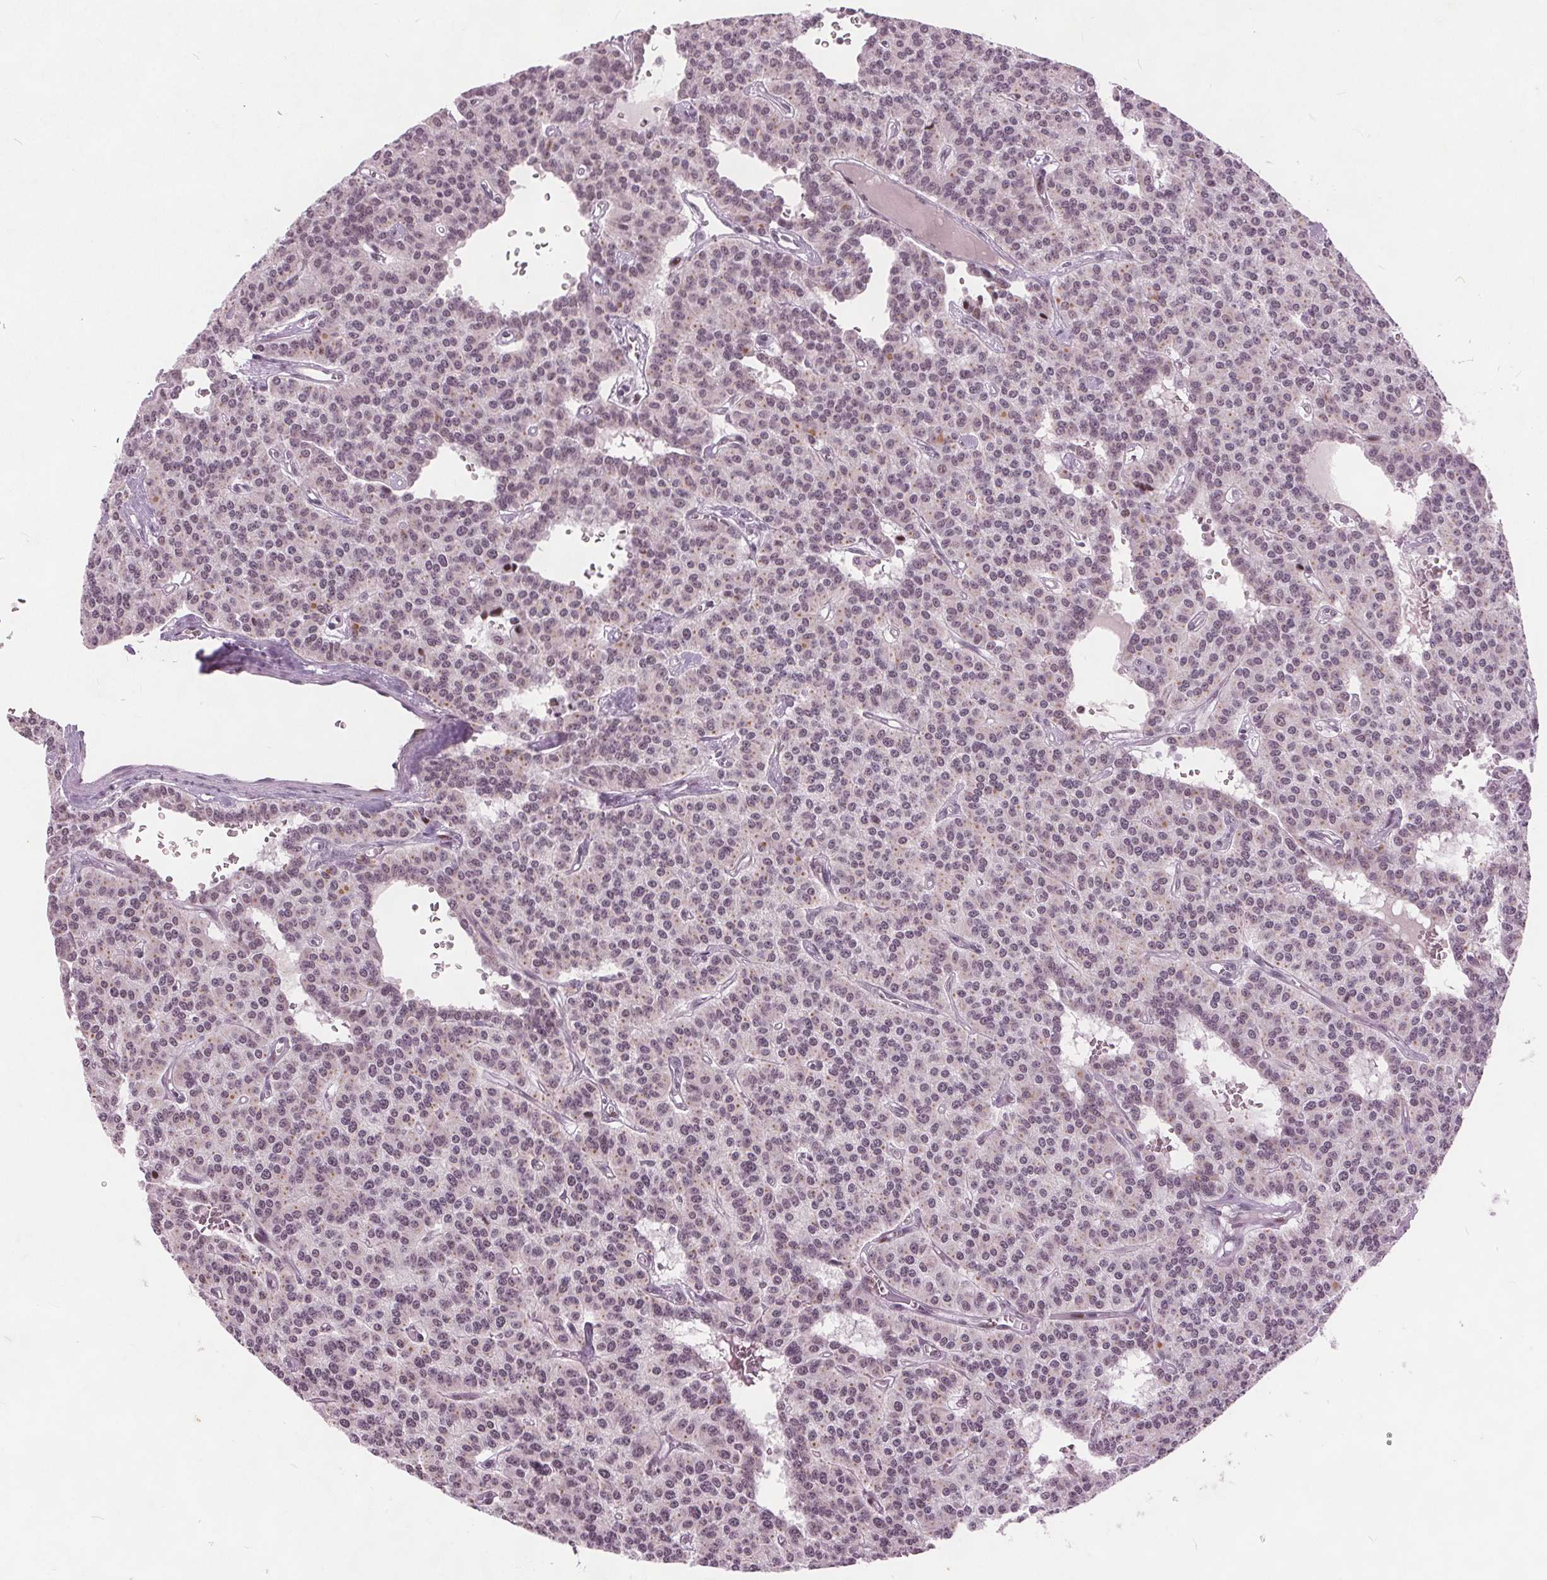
{"staining": {"intensity": "weak", "quantity": "25%-75%", "location": "cytoplasmic/membranous,nuclear"}, "tissue": "carcinoid", "cell_type": "Tumor cells", "image_type": "cancer", "snomed": [{"axis": "morphology", "description": "Carcinoid, malignant, NOS"}, {"axis": "topography", "description": "Lung"}], "caption": "Tumor cells demonstrate low levels of weak cytoplasmic/membranous and nuclear positivity in approximately 25%-75% of cells in carcinoid.", "gene": "TTC34", "patient": {"sex": "female", "age": 71}}